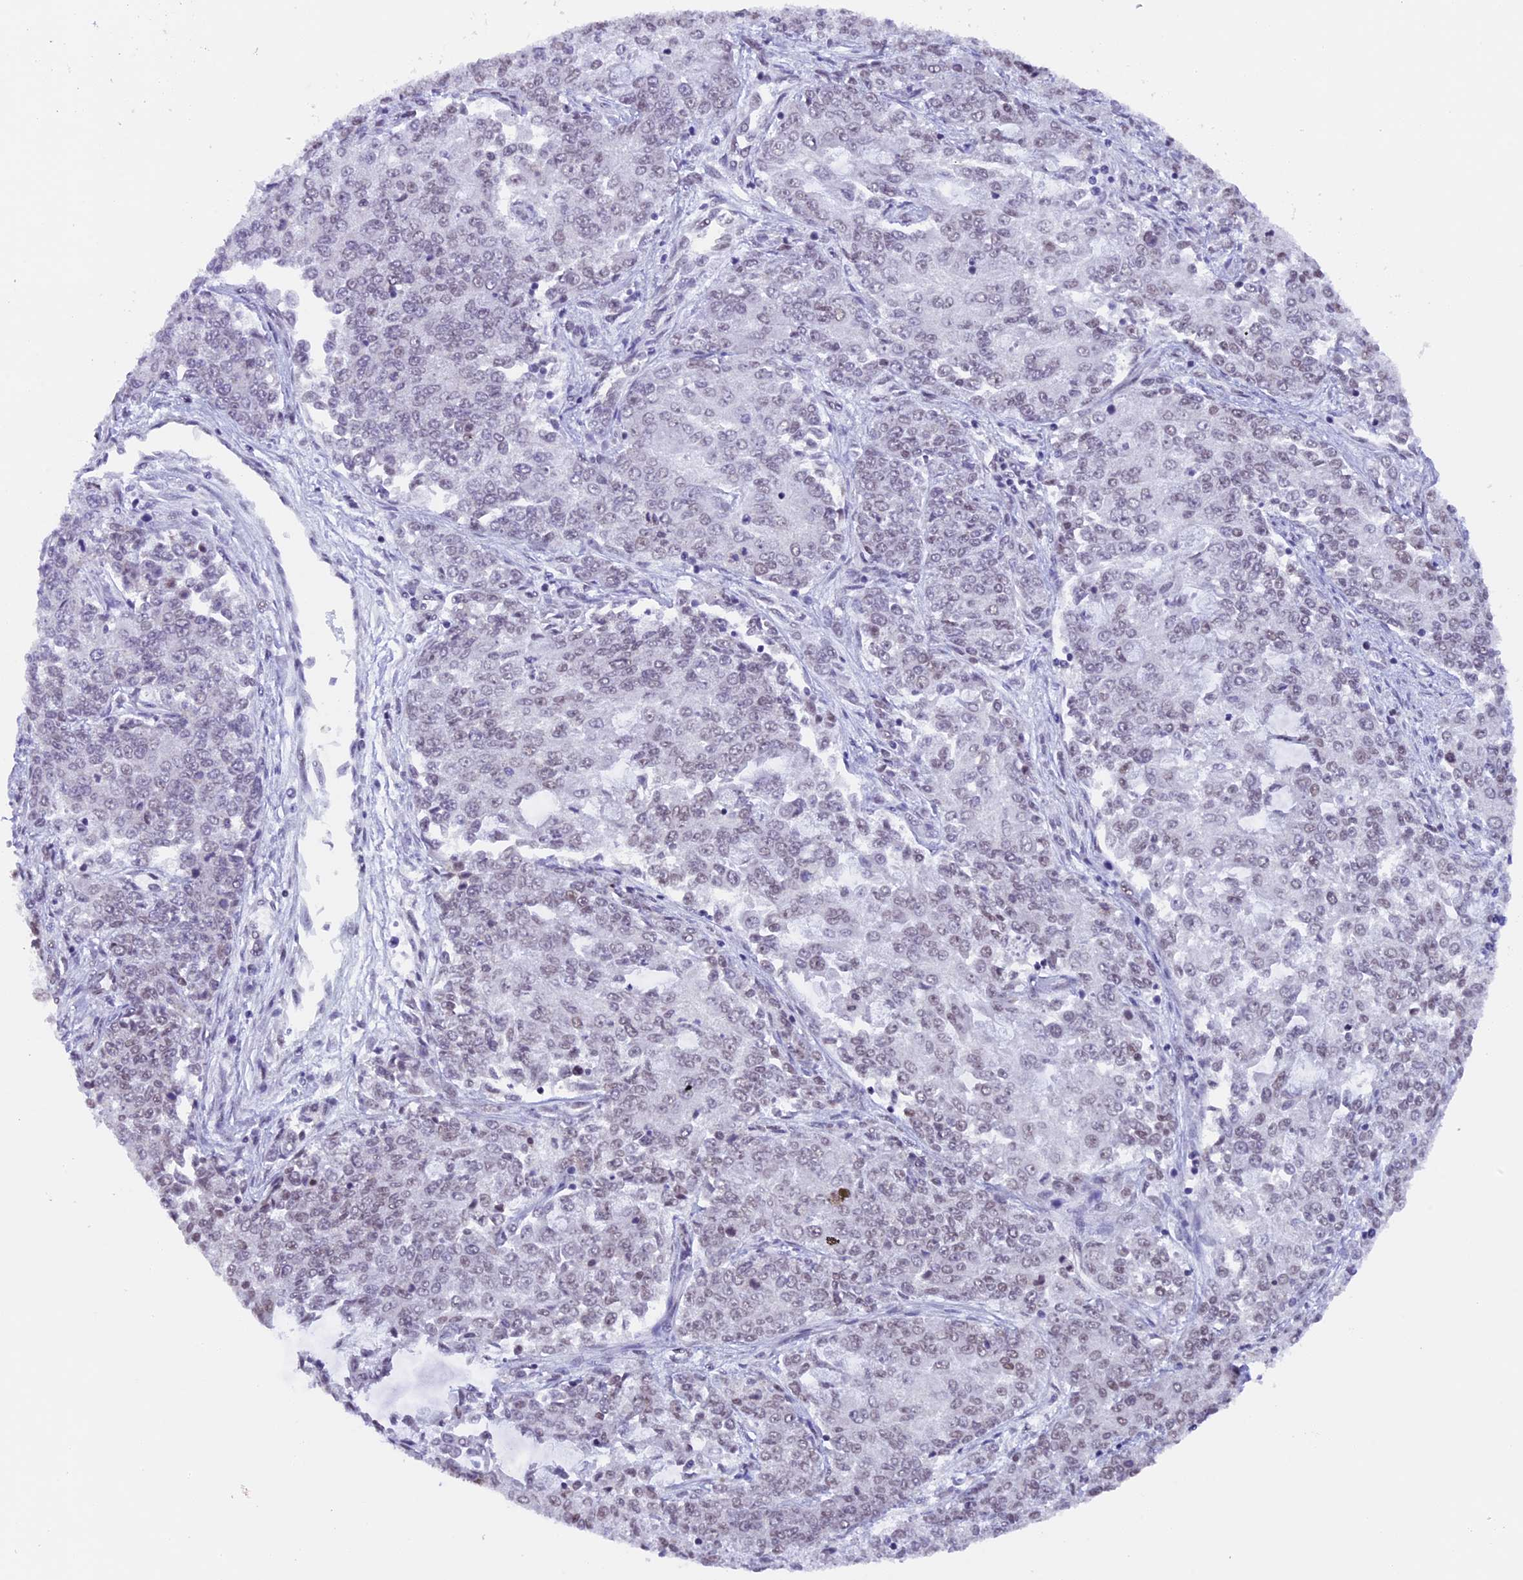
{"staining": {"intensity": "negative", "quantity": "none", "location": "none"}, "tissue": "endometrial cancer", "cell_type": "Tumor cells", "image_type": "cancer", "snomed": [{"axis": "morphology", "description": "Adenocarcinoma, NOS"}, {"axis": "topography", "description": "Endometrium"}], "caption": "The histopathology image demonstrates no significant expression in tumor cells of adenocarcinoma (endometrial).", "gene": "TFAM", "patient": {"sex": "female", "age": 50}}